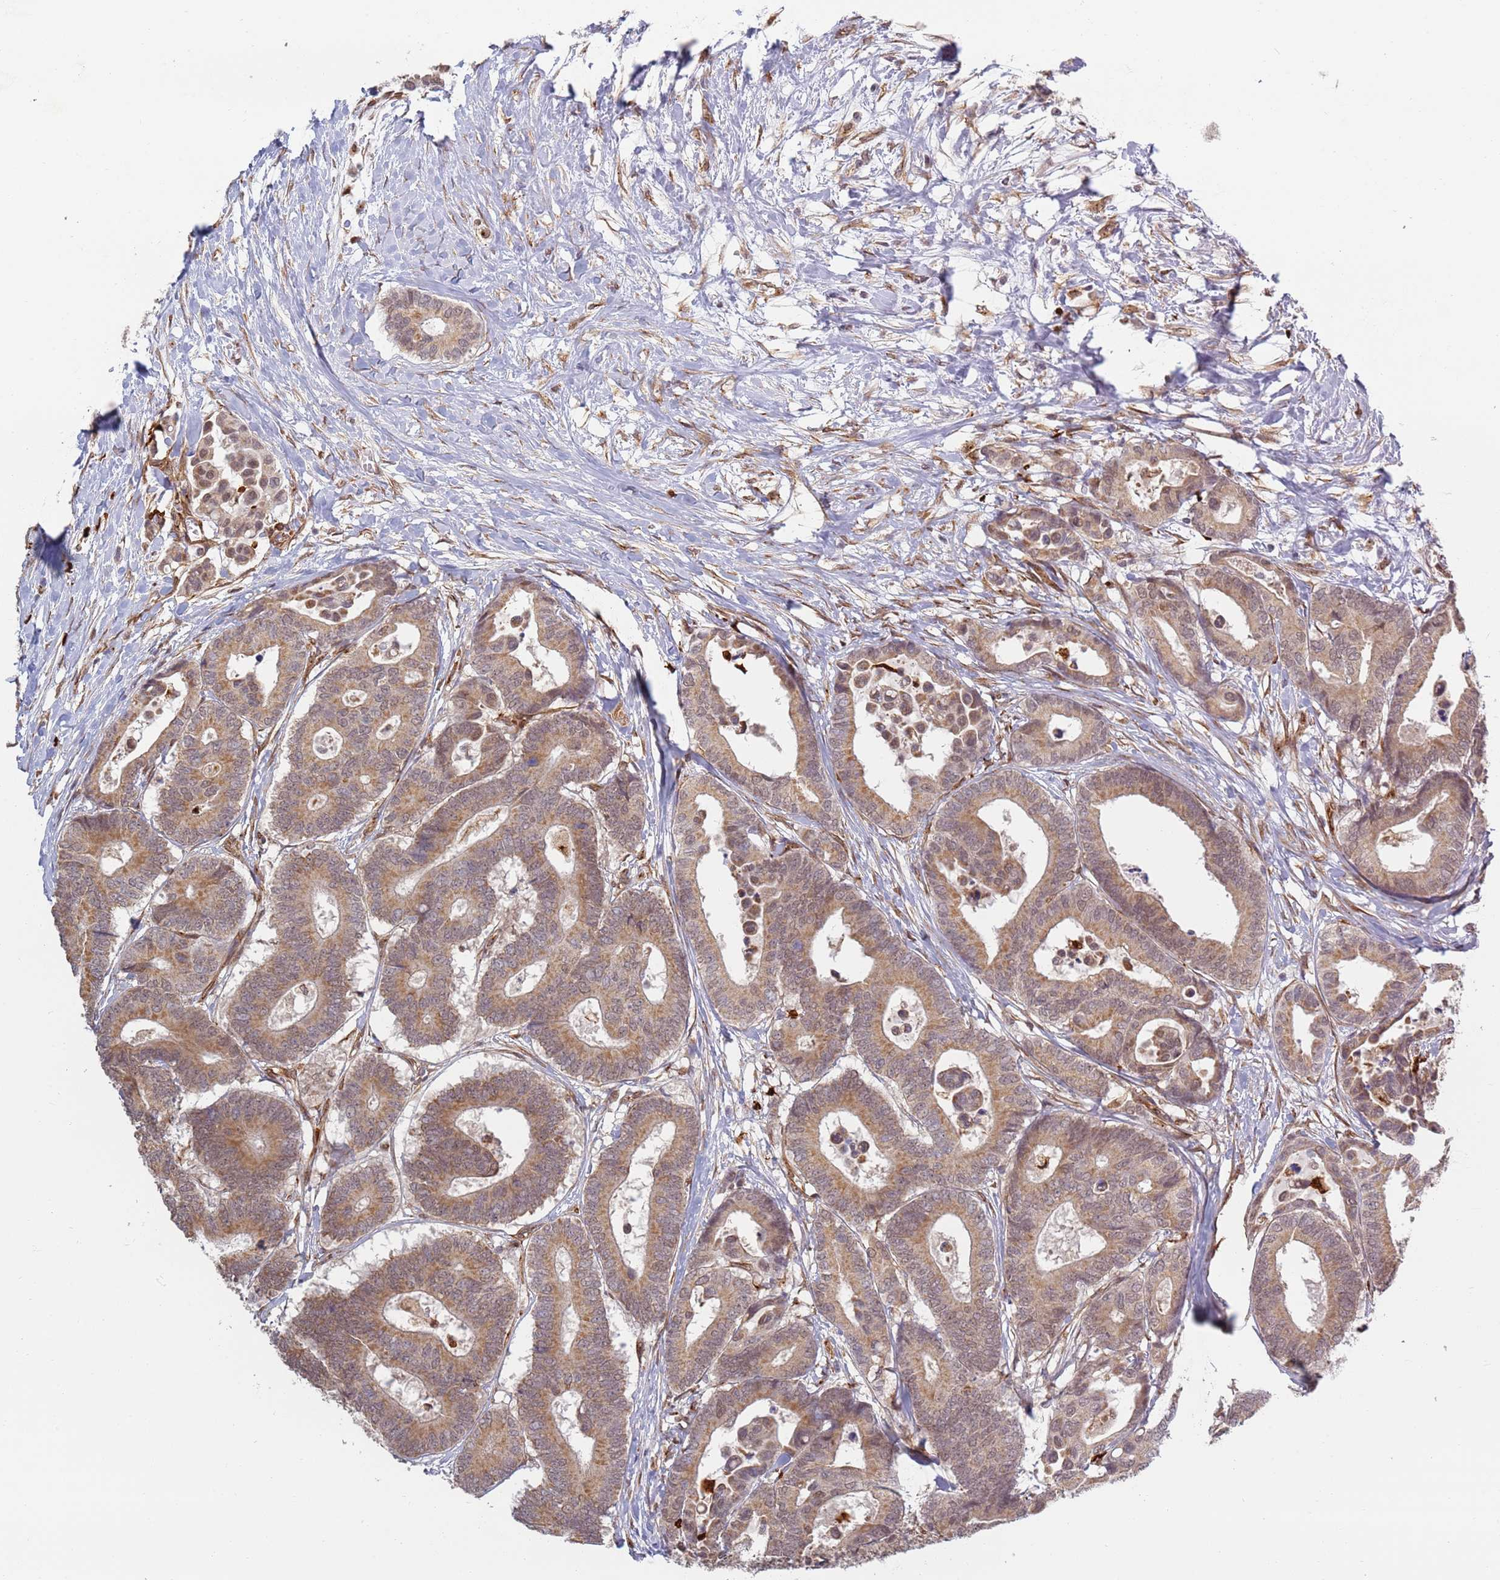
{"staining": {"intensity": "moderate", "quantity": ">75%", "location": "cytoplasmic/membranous,nuclear"}, "tissue": "colorectal cancer", "cell_type": "Tumor cells", "image_type": "cancer", "snomed": [{"axis": "morphology", "description": "Normal tissue, NOS"}, {"axis": "morphology", "description": "Adenocarcinoma, NOS"}, {"axis": "topography", "description": "Colon"}], "caption": "A histopathology image showing moderate cytoplasmic/membranous and nuclear expression in about >75% of tumor cells in colorectal cancer, as visualized by brown immunohistochemical staining.", "gene": "CEP170", "patient": {"sex": "male", "age": 82}}